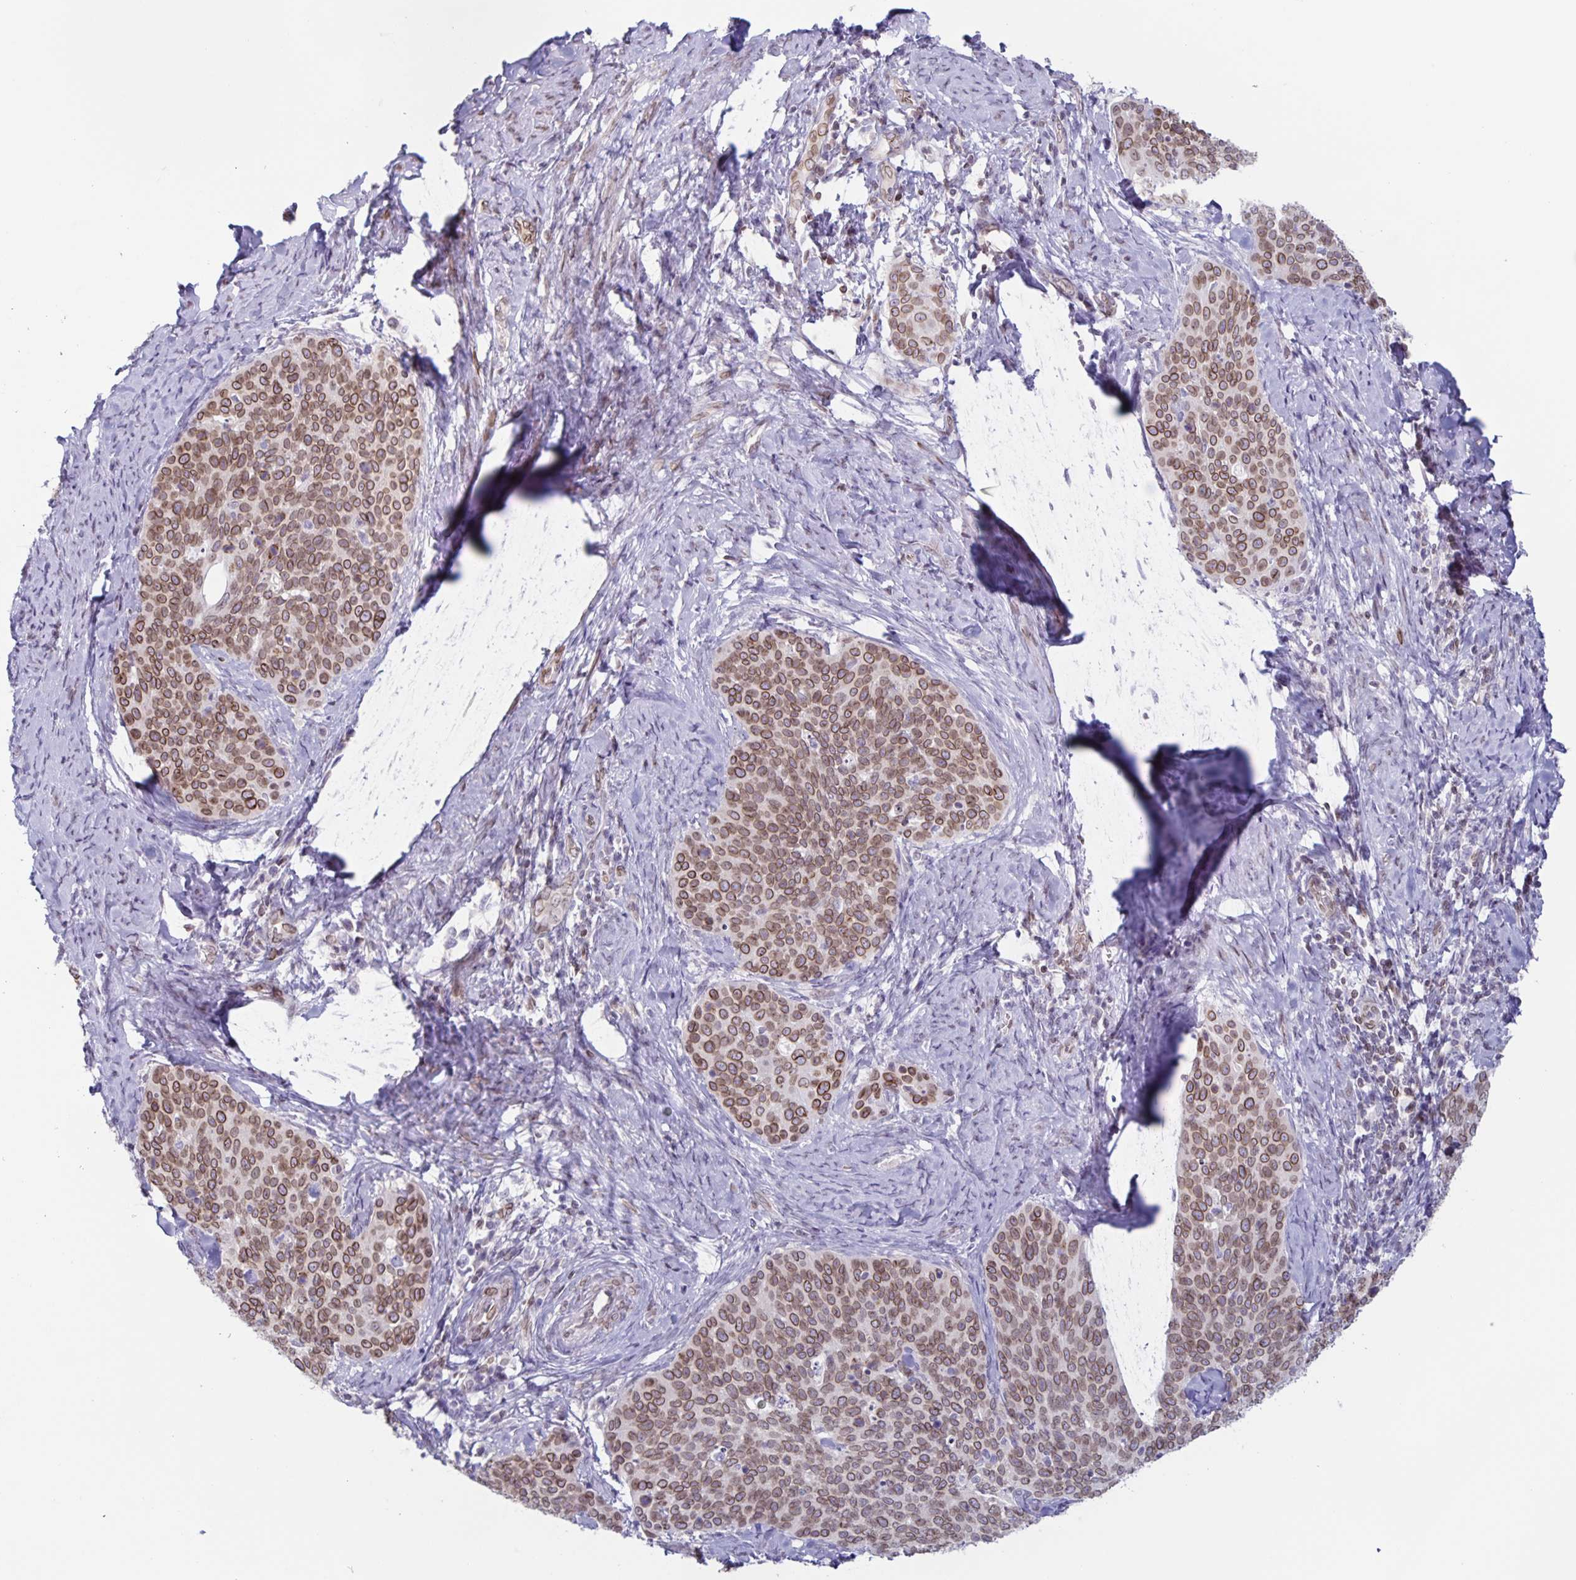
{"staining": {"intensity": "moderate", "quantity": ">75%", "location": "cytoplasmic/membranous,nuclear"}, "tissue": "cervical cancer", "cell_type": "Tumor cells", "image_type": "cancer", "snomed": [{"axis": "morphology", "description": "Squamous cell carcinoma, NOS"}, {"axis": "topography", "description": "Cervix"}], "caption": "Human squamous cell carcinoma (cervical) stained with a brown dye reveals moderate cytoplasmic/membranous and nuclear positive expression in approximately >75% of tumor cells.", "gene": "SYNE2", "patient": {"sex": "female", "age": 69}}